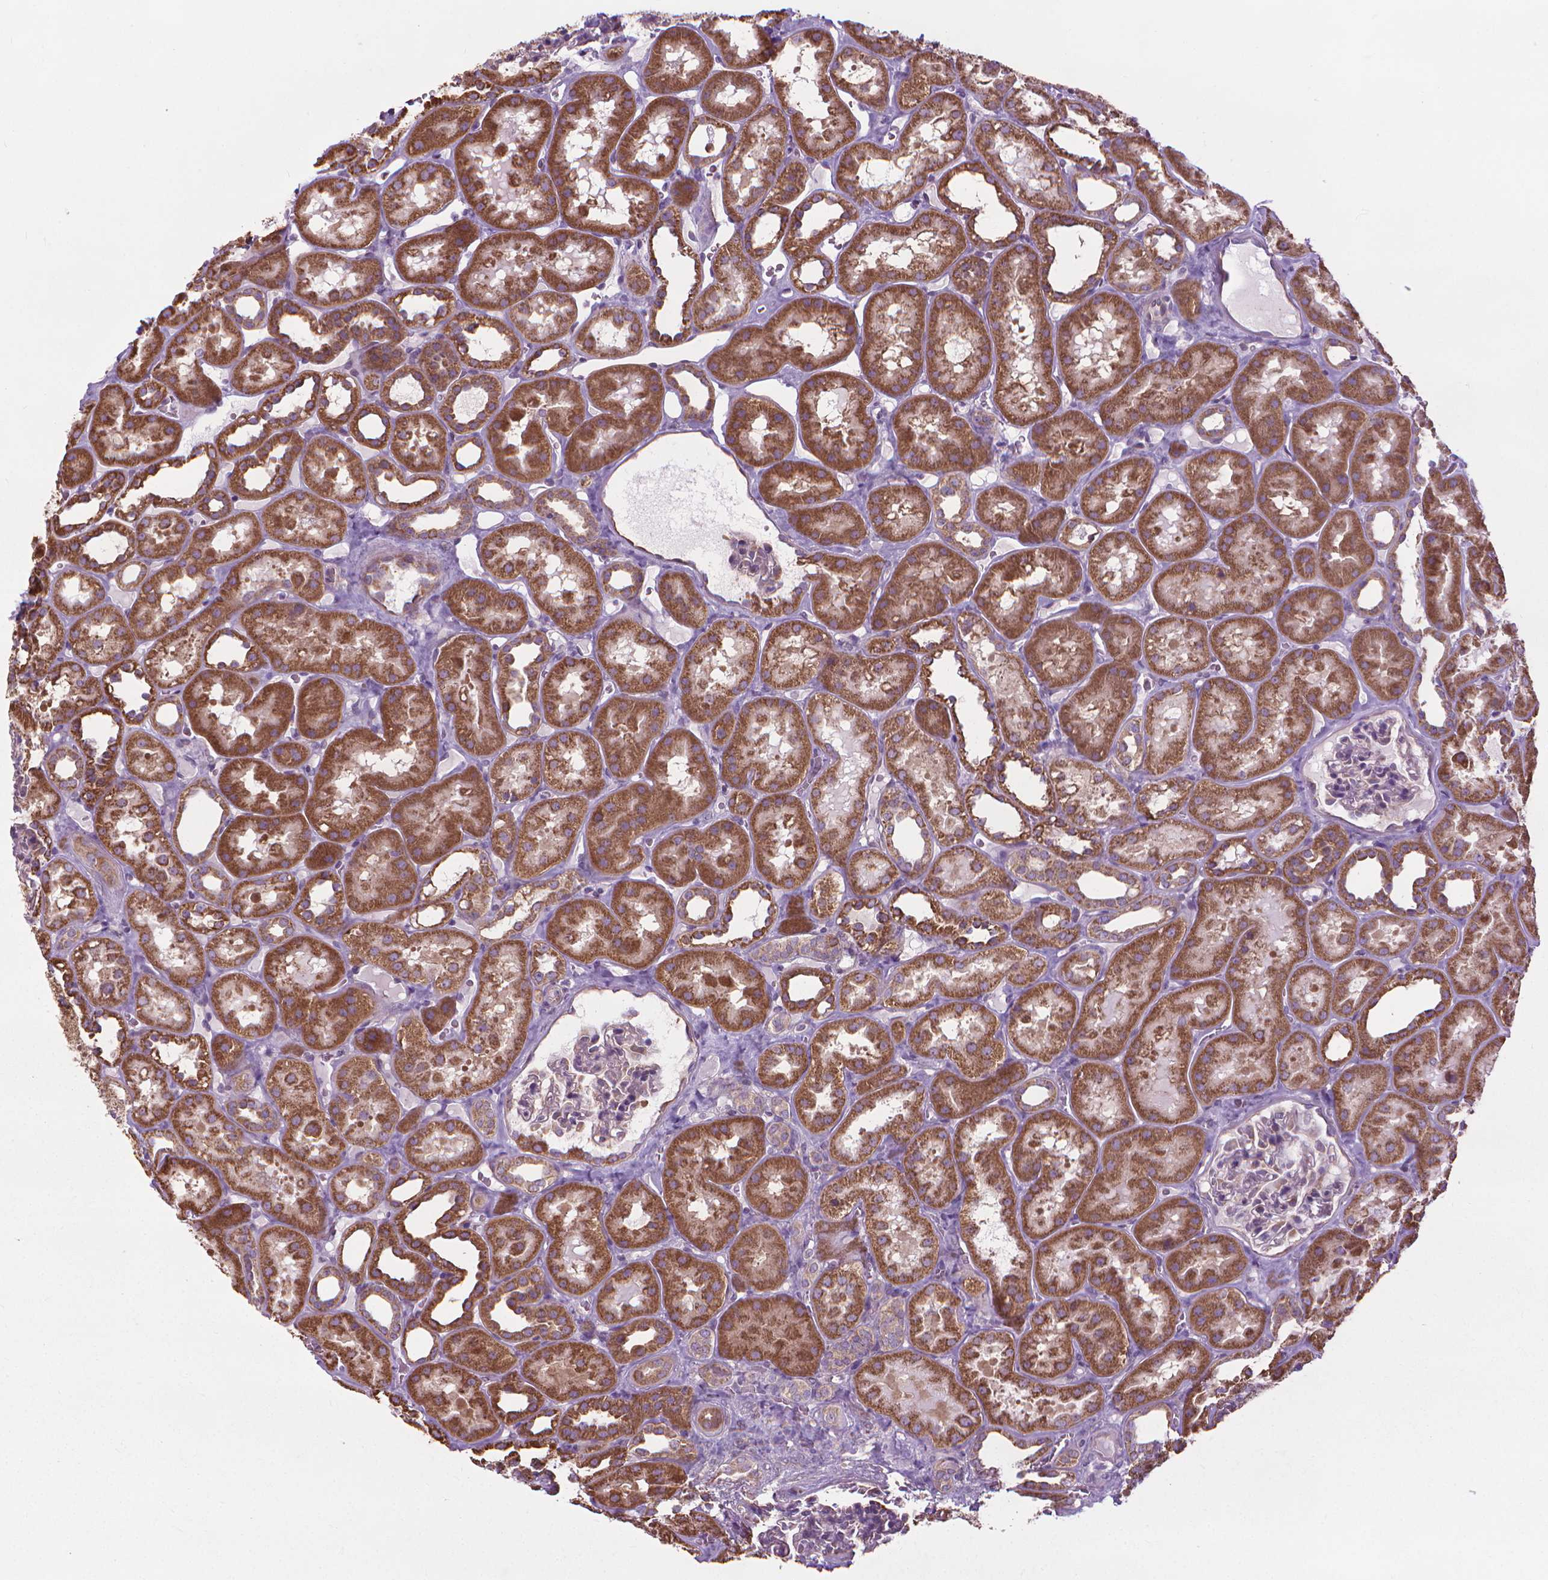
{"staining": {"intensity": "moderate", "quantity": "<25%", "location": "cytoplasmic/membranous"}, "tissue": "kidney", "cell_type": "Cells in glomeruli", "image_type": "normal", "snomed": [{"axis": "morphology", "description": "Normal tissue, NOS"}, {"axis": "topography", "description": "Kidney"}], "caption": "An immunohistochemistry histopathology image of benign tissue is shown. Protein staining in brown shows moderate cytoplasmic/membranous positivity in kidney within cells in glomeruli. Using DAB (3,3'-diaminobenzidine) (brown) and hematoxylin (blue) stains, captured at high magnification using brightfield microscopy.", "gene": "NUDT1", "patient": {"sex": "female", "age": 41}}